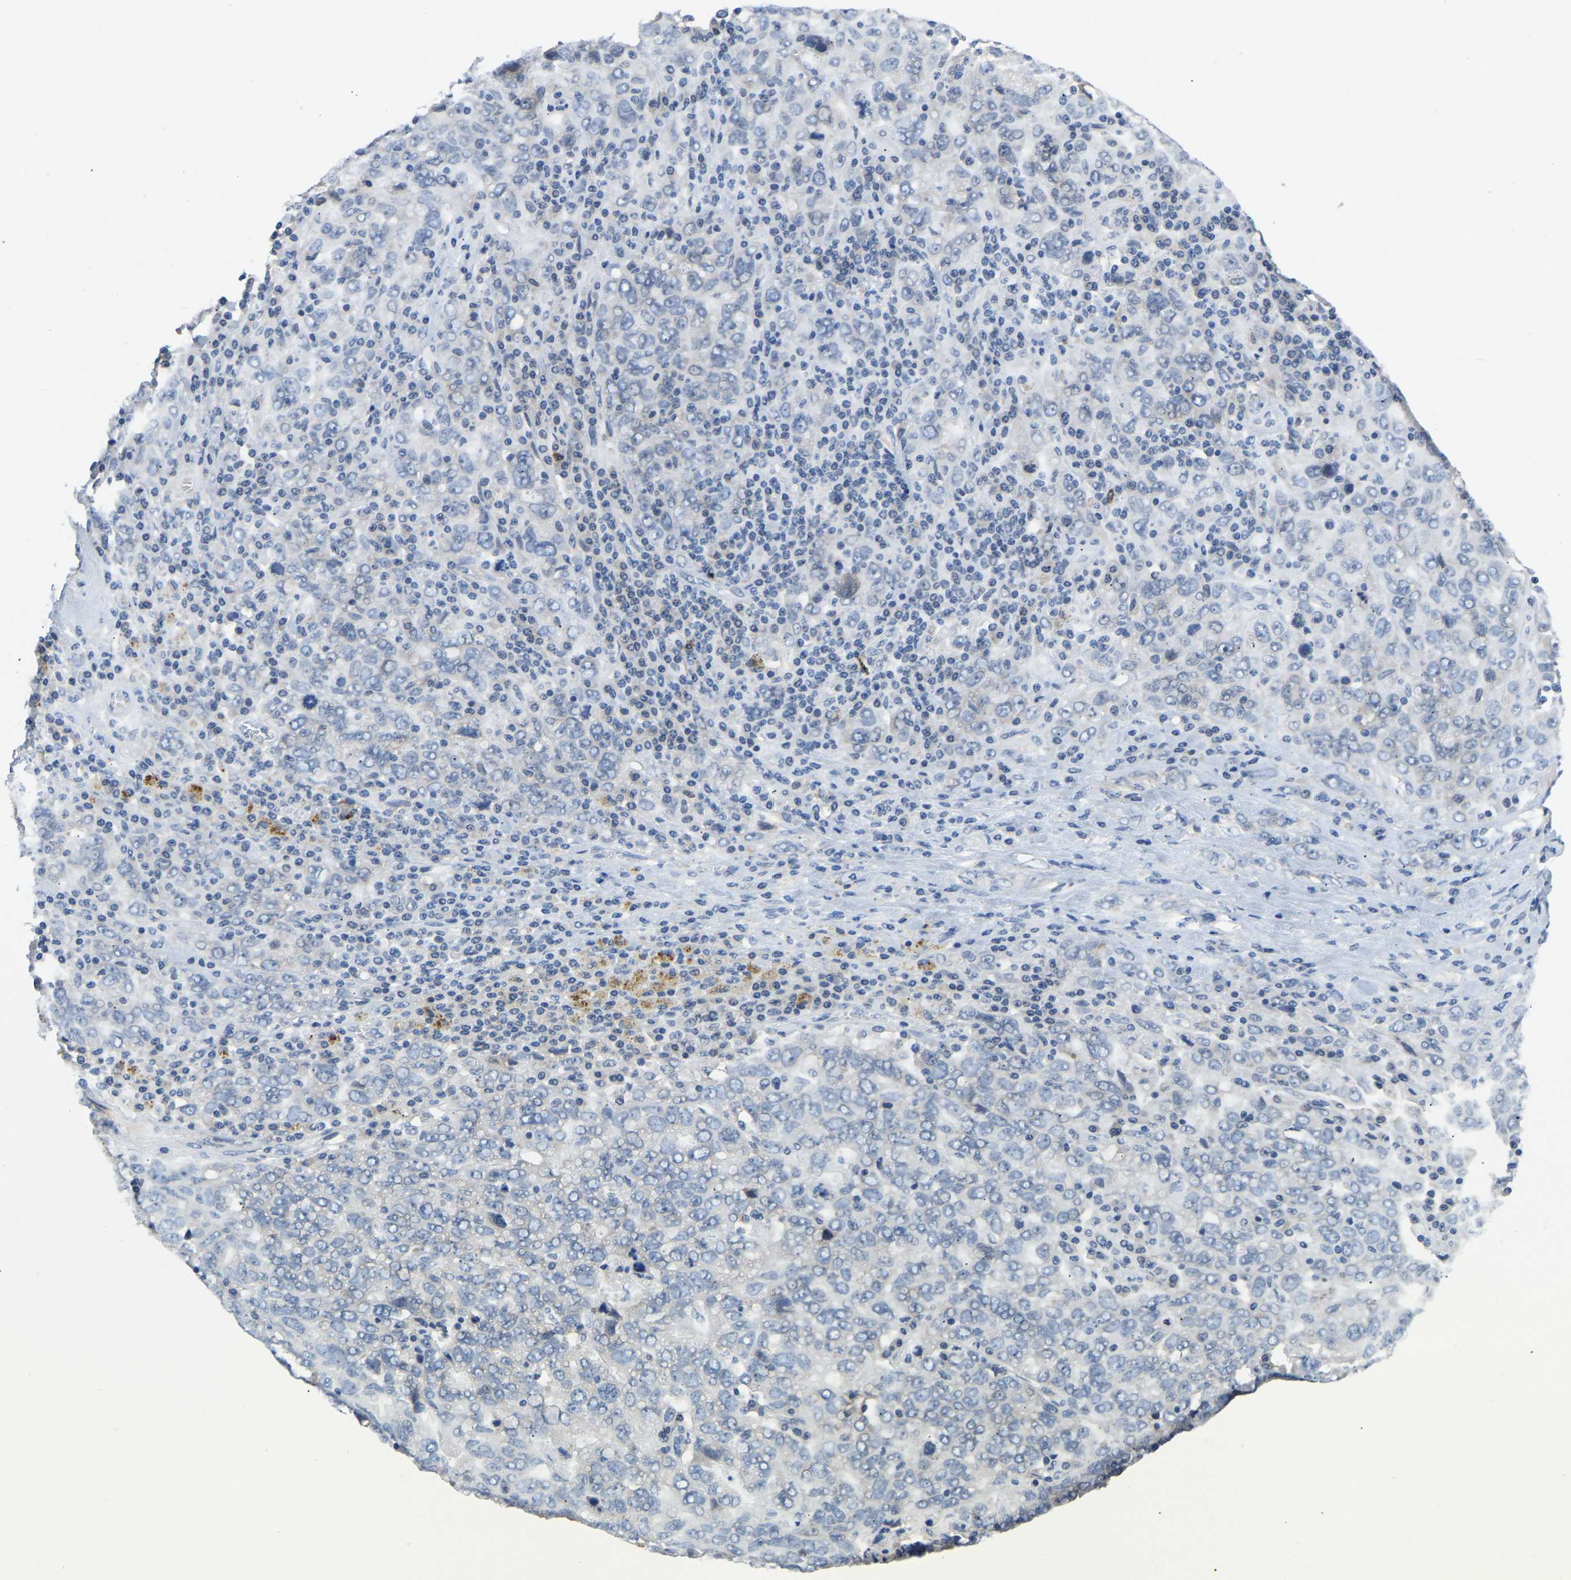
{"staining": {"intensity": "moderate", "quantity": "<25%", "location": "cytoplasmic/membranous"}, "tissue": "ovarian cancer", "cell_type": "Tumor cells", "image_type": "cancer", "snomed": [{"axis": "morphology", "description": "Carcinoma, endometroid"}, {"axis": "topography", "description": "Ovary"}], "caption": "Endometroid carcinoma (ovarian) stained with immunohistochemistry reveals moderate cytoplasmic/membranous expression in approximately <25% of tumor cells.", "gene": "ABCA10", "patient": {"sex": "female", "age": 62}}